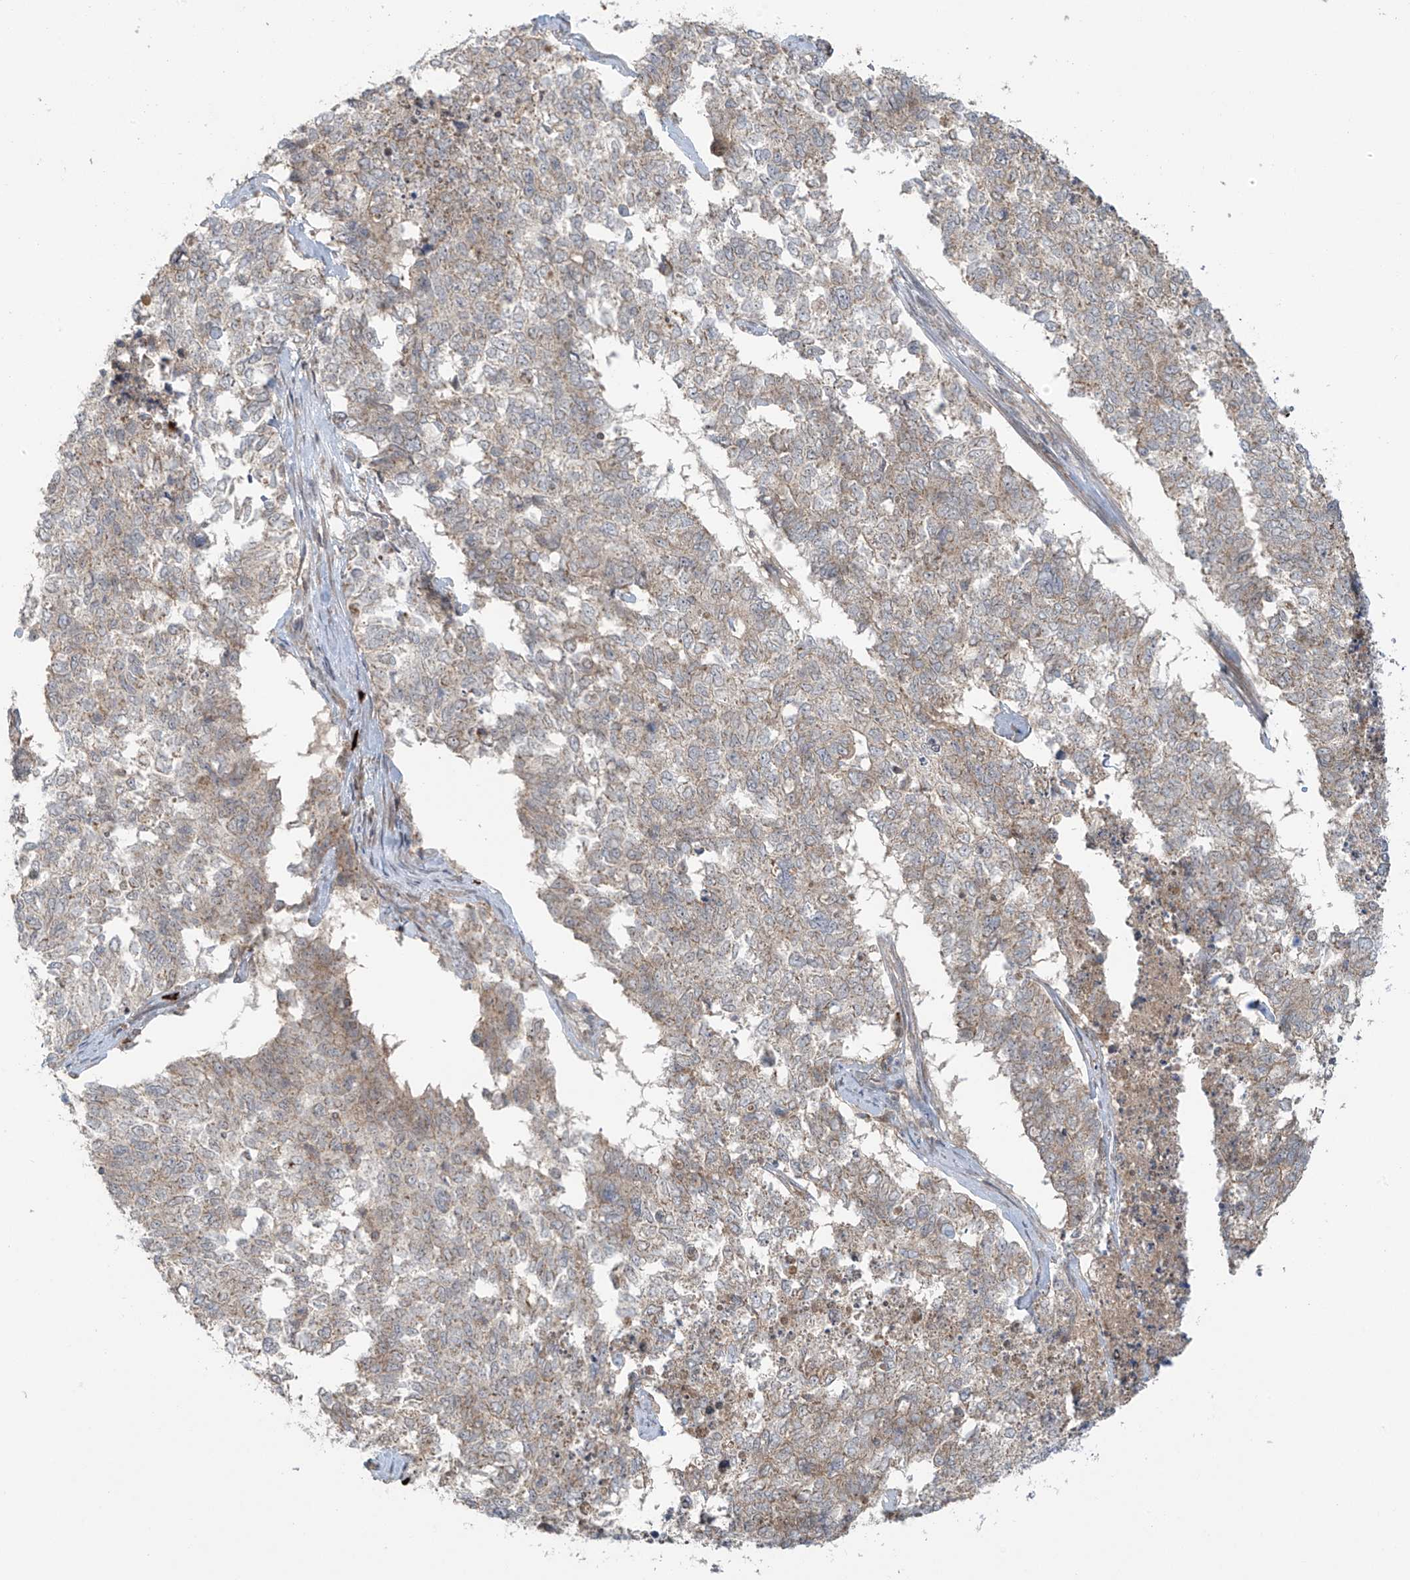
{"staining": {"intensity": "weak", "quantity": "<25%", "location": "cytoplasmic/membranous"}, "tissue": "cervical cancer", "cell_type": "Tumor cells", "image_type": "cancer", "snomed": [{"axis": "morphology", "description": "Squamous cell carcinoma, NOS"}, {"axis": "topography", "description": "Cervix"}], "caption": "Protein analysis of cervical squamous cell carcinoma displays no significant staining in tumor cells. Brightfield microscopy of immunohistochemistry (IHC) stained with DAB (brown) and hematoxylin (blue), captured at high magnification.", "gene": "HDDC2", "patient": {"sex": "female", "age": 63}}